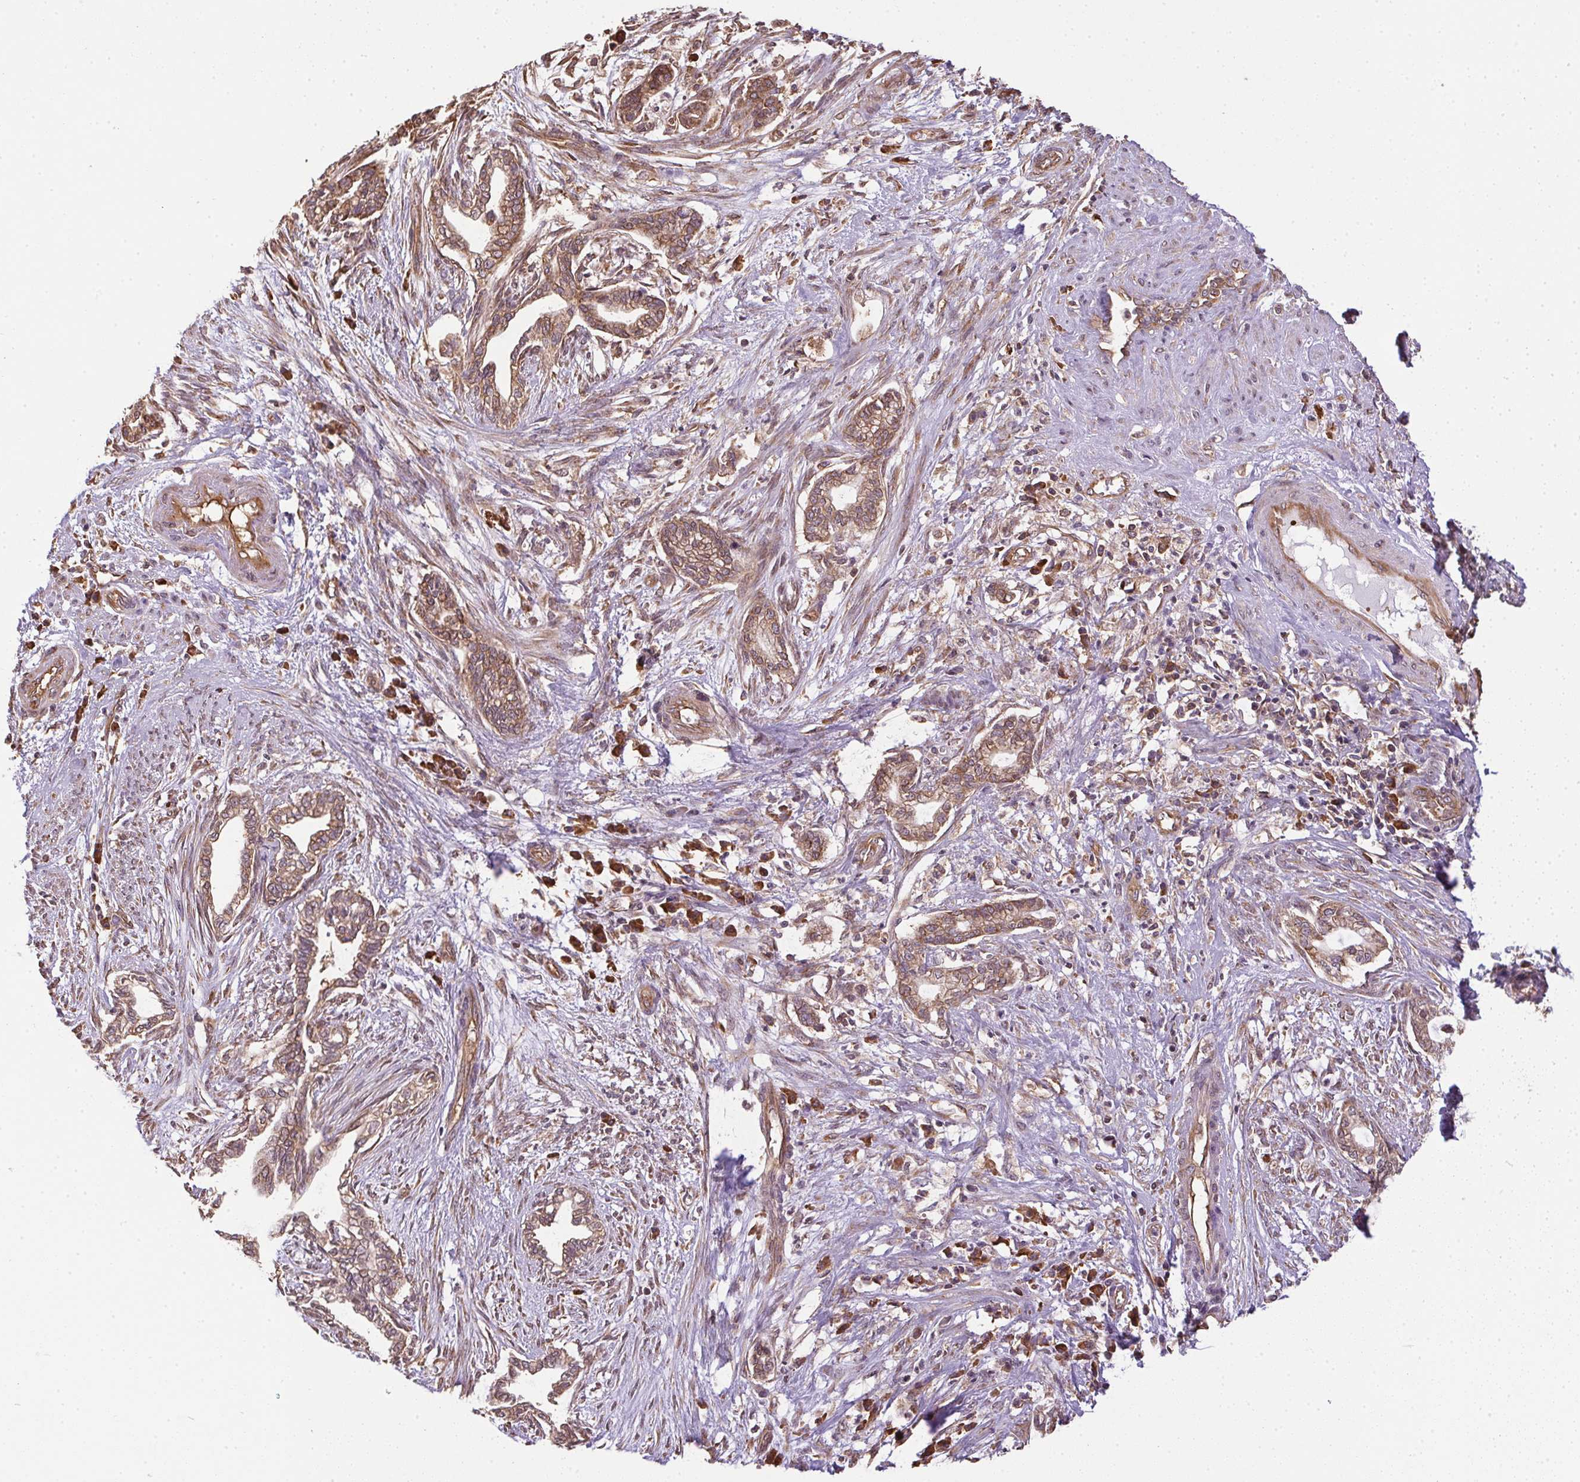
{"staining": {"intensity": "moderate", "quantity": ">75%", "location": "cytoplasmic/membranous"}, "tissue": "cervical cancer", "cell_type": "Tumor cells", "image_type": "cancer", "snomed": [{"axis": "morphology", "description": "Adenocarcinoma, NOS"}, {"axis": "topography", "description": "Cervix"}], "caption": "Protein expression analysis of human cervical adenocarcinoma reveals moderate cytoplasmic/membranous positivity in about >75% of tumor cells.", "gene": "EIF2S1", "patient": {"sex": "female", "age": 62}}